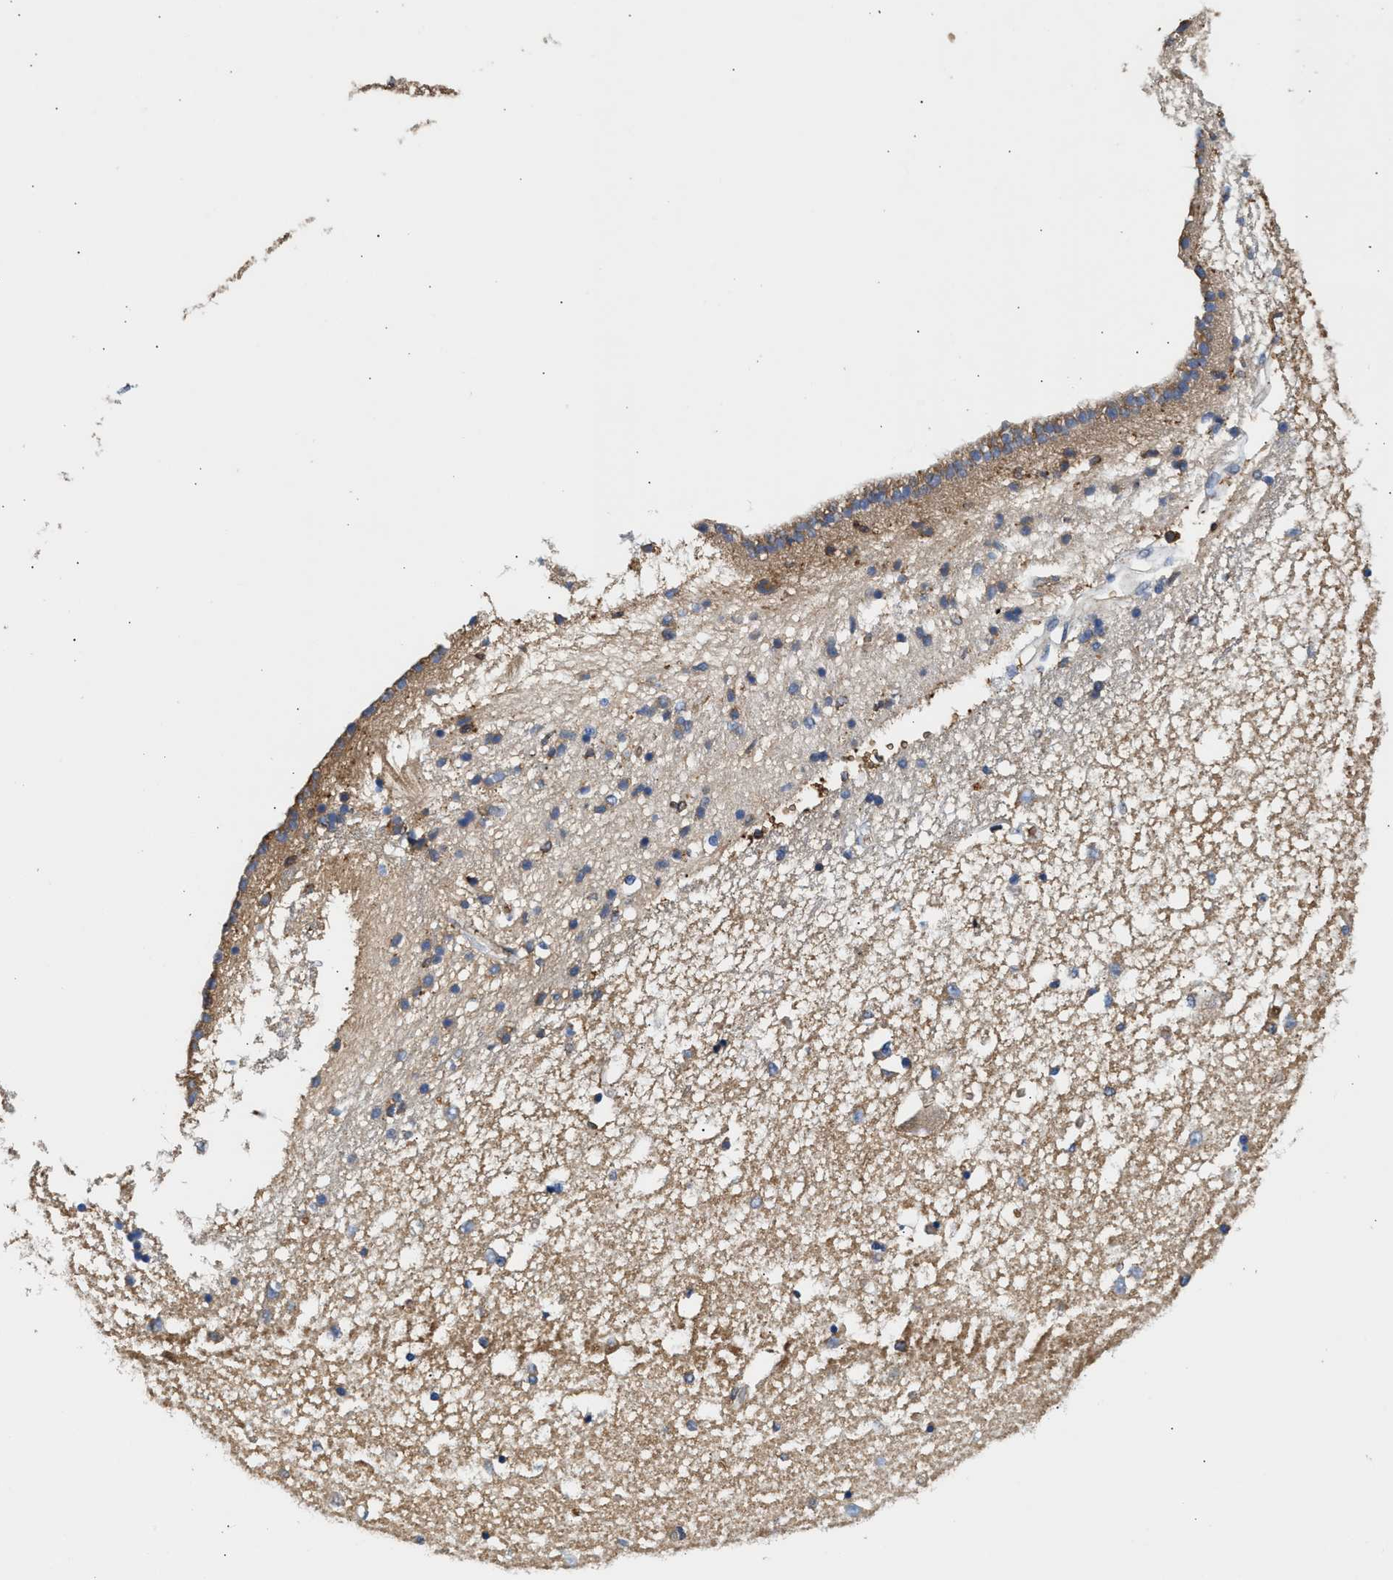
{"staining": {"intensity": "moderate", "quantity": "<25%", "location": "cytoplasmic/membranous"}, "tissue": "caudate", "cell_type": "Glial cells", "image_type": "normal", "snomed": [{"axis": "morphology", "description": "Normal tissue, NOS"}, {"axis": "topography", "description": "Lateral ventricle wall"}], "caption": "Unremarkable caudate shows moderate cytoplasmic/membranous positivity in approximately <25% of glial cells, visualized by immunohistochemistry. Nuclei are stained in blue.", "gene": "RAB31", "patient": {"sex": "male", "age": 45}}